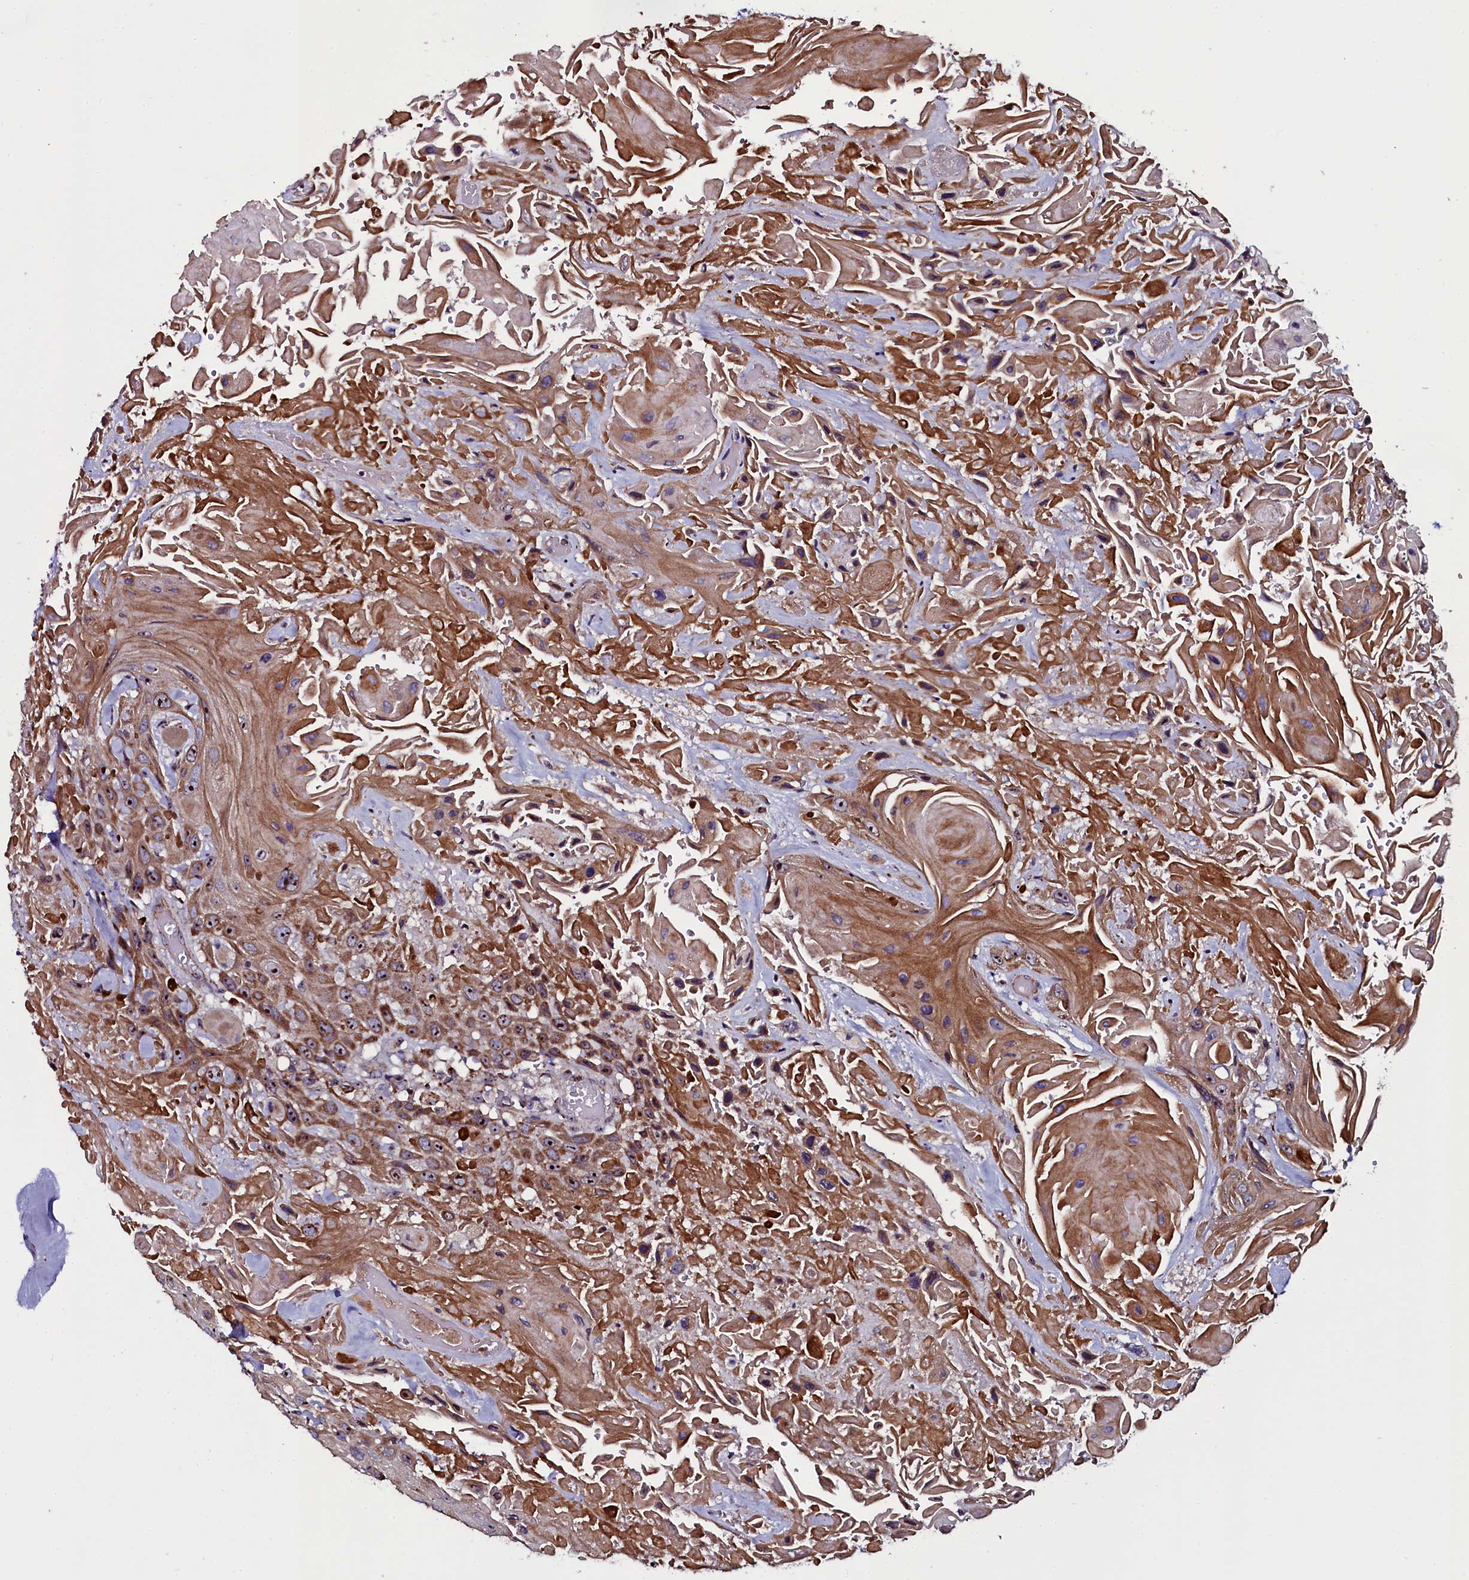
{"staining": {"intensity": "moderate", "quantity": ">75%", "location": "cytoplasmic/membranous,nuclear"}, "tissue": "head and neck cancer", "cell_type": "Tumor cells", "image_type": "cancer", "snomed": [{"axis": "morphology", "description": "Squamous cell carcinoma, NOS"}, {"axis": "topography", "description": "Head-Neck"}], "caption": "Immunohistochemistry (IHC) histopathology image of squamous cell carcinoma (head and neck) stained for a protein (brown), which exhibits medium levels of moderate cytoplasmic/membranous and nuclear positivity in approximately >75% of tumor cells.", "gene": "NAA80", "patient": {"sex": "male", "age": 81}}